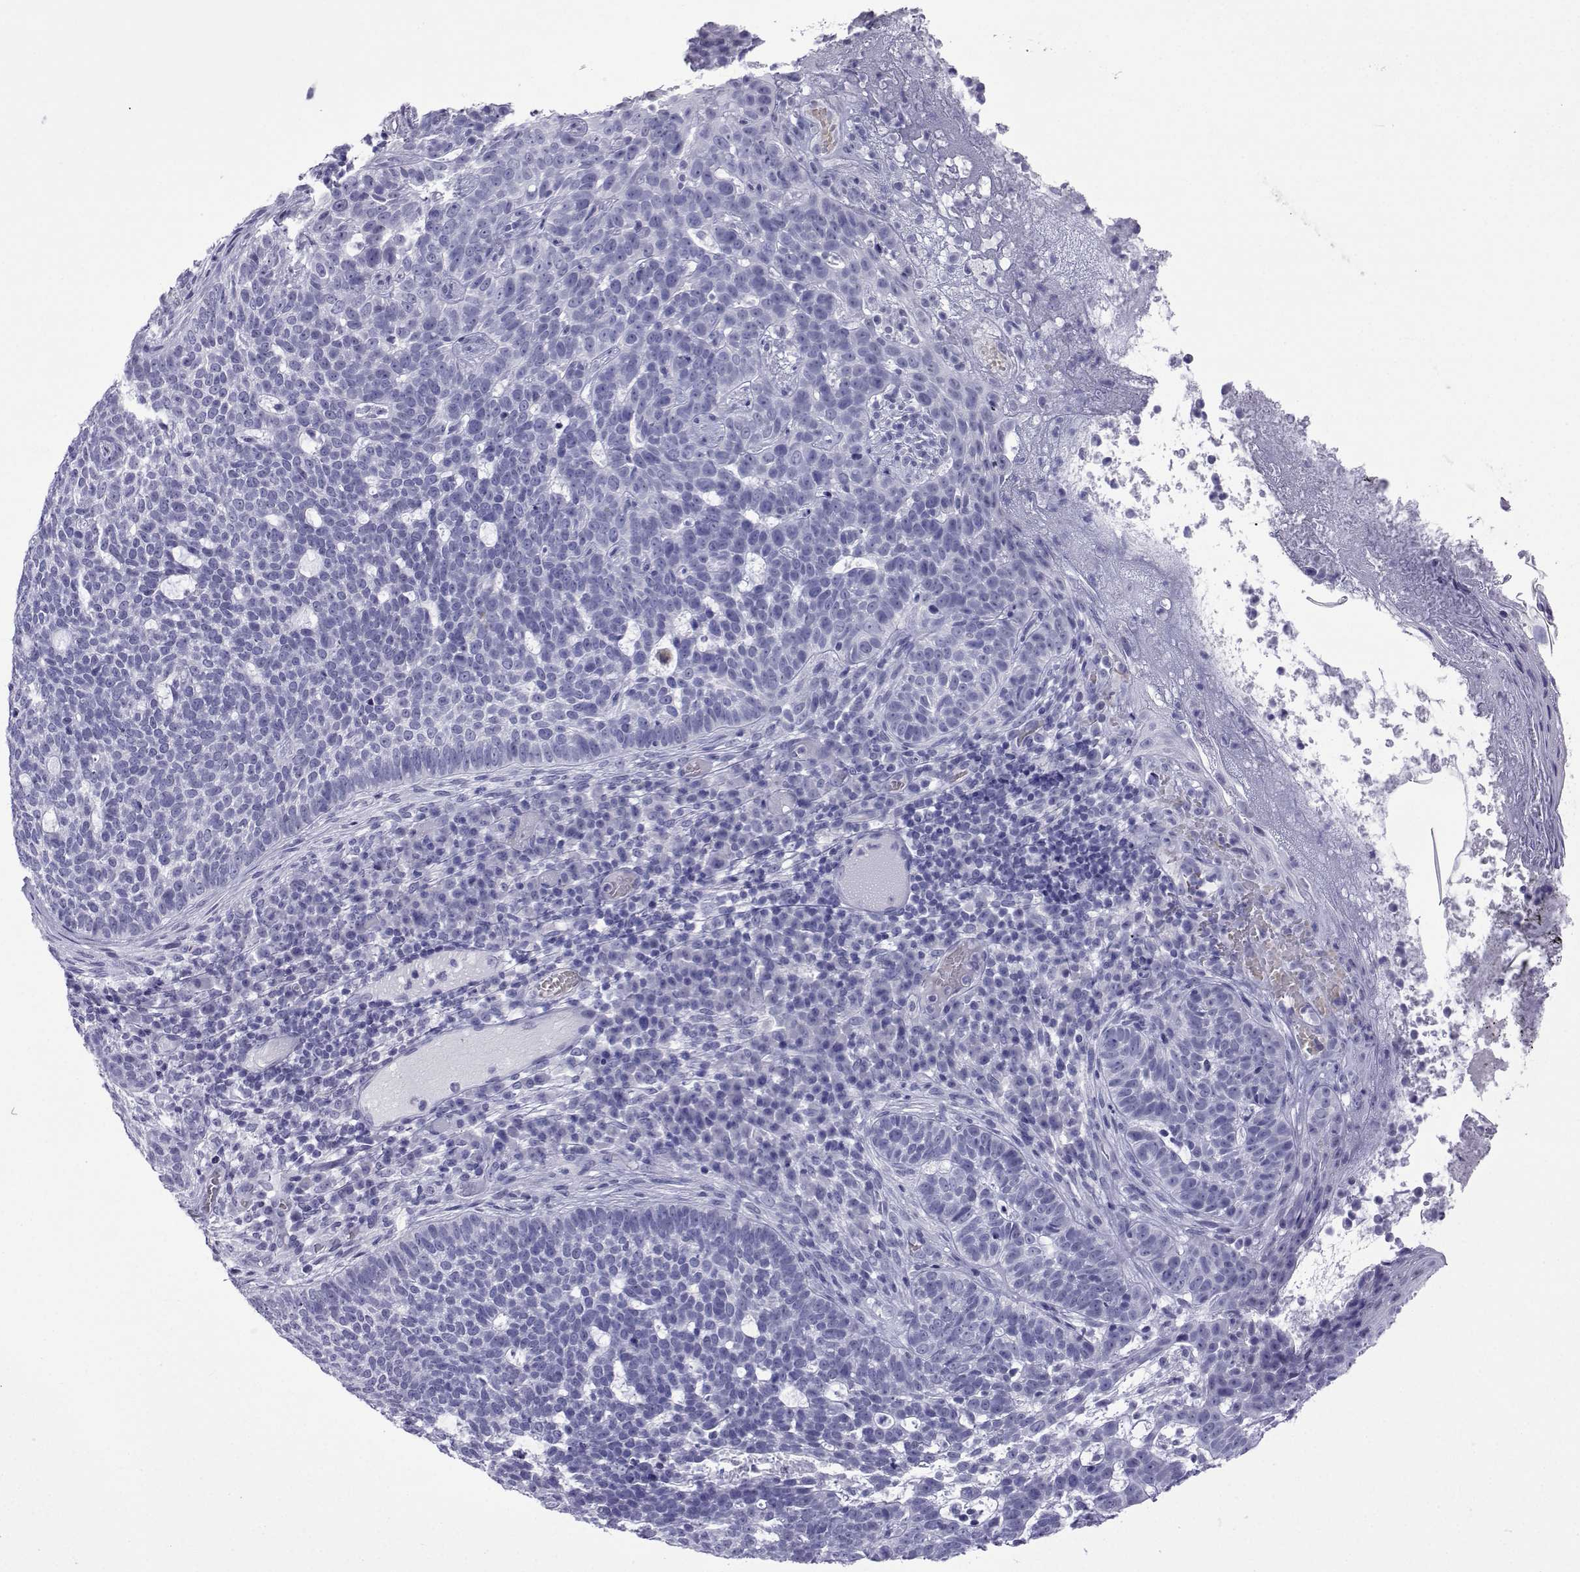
{"staining": {"intensity": "negative", "quantity": "none", "location": "none"}, "tissue": "skin cancer", "cell_type": "Tumor cells", "image_type": "cancer", "snomed": [{"axis": "morphology", "description": "Basal cell carcinoma"}, {"axis": "topography", "description": "Skin"}], "caption": "A micrograph of skin cancer (basal cell carcinoma) stained for a protein shows no brown staining in tumor cells. (IHC, brightfield microscopy, high magnification).", "gene": "ACTL7A", "patient": {"sex": "female", "age": 69}}